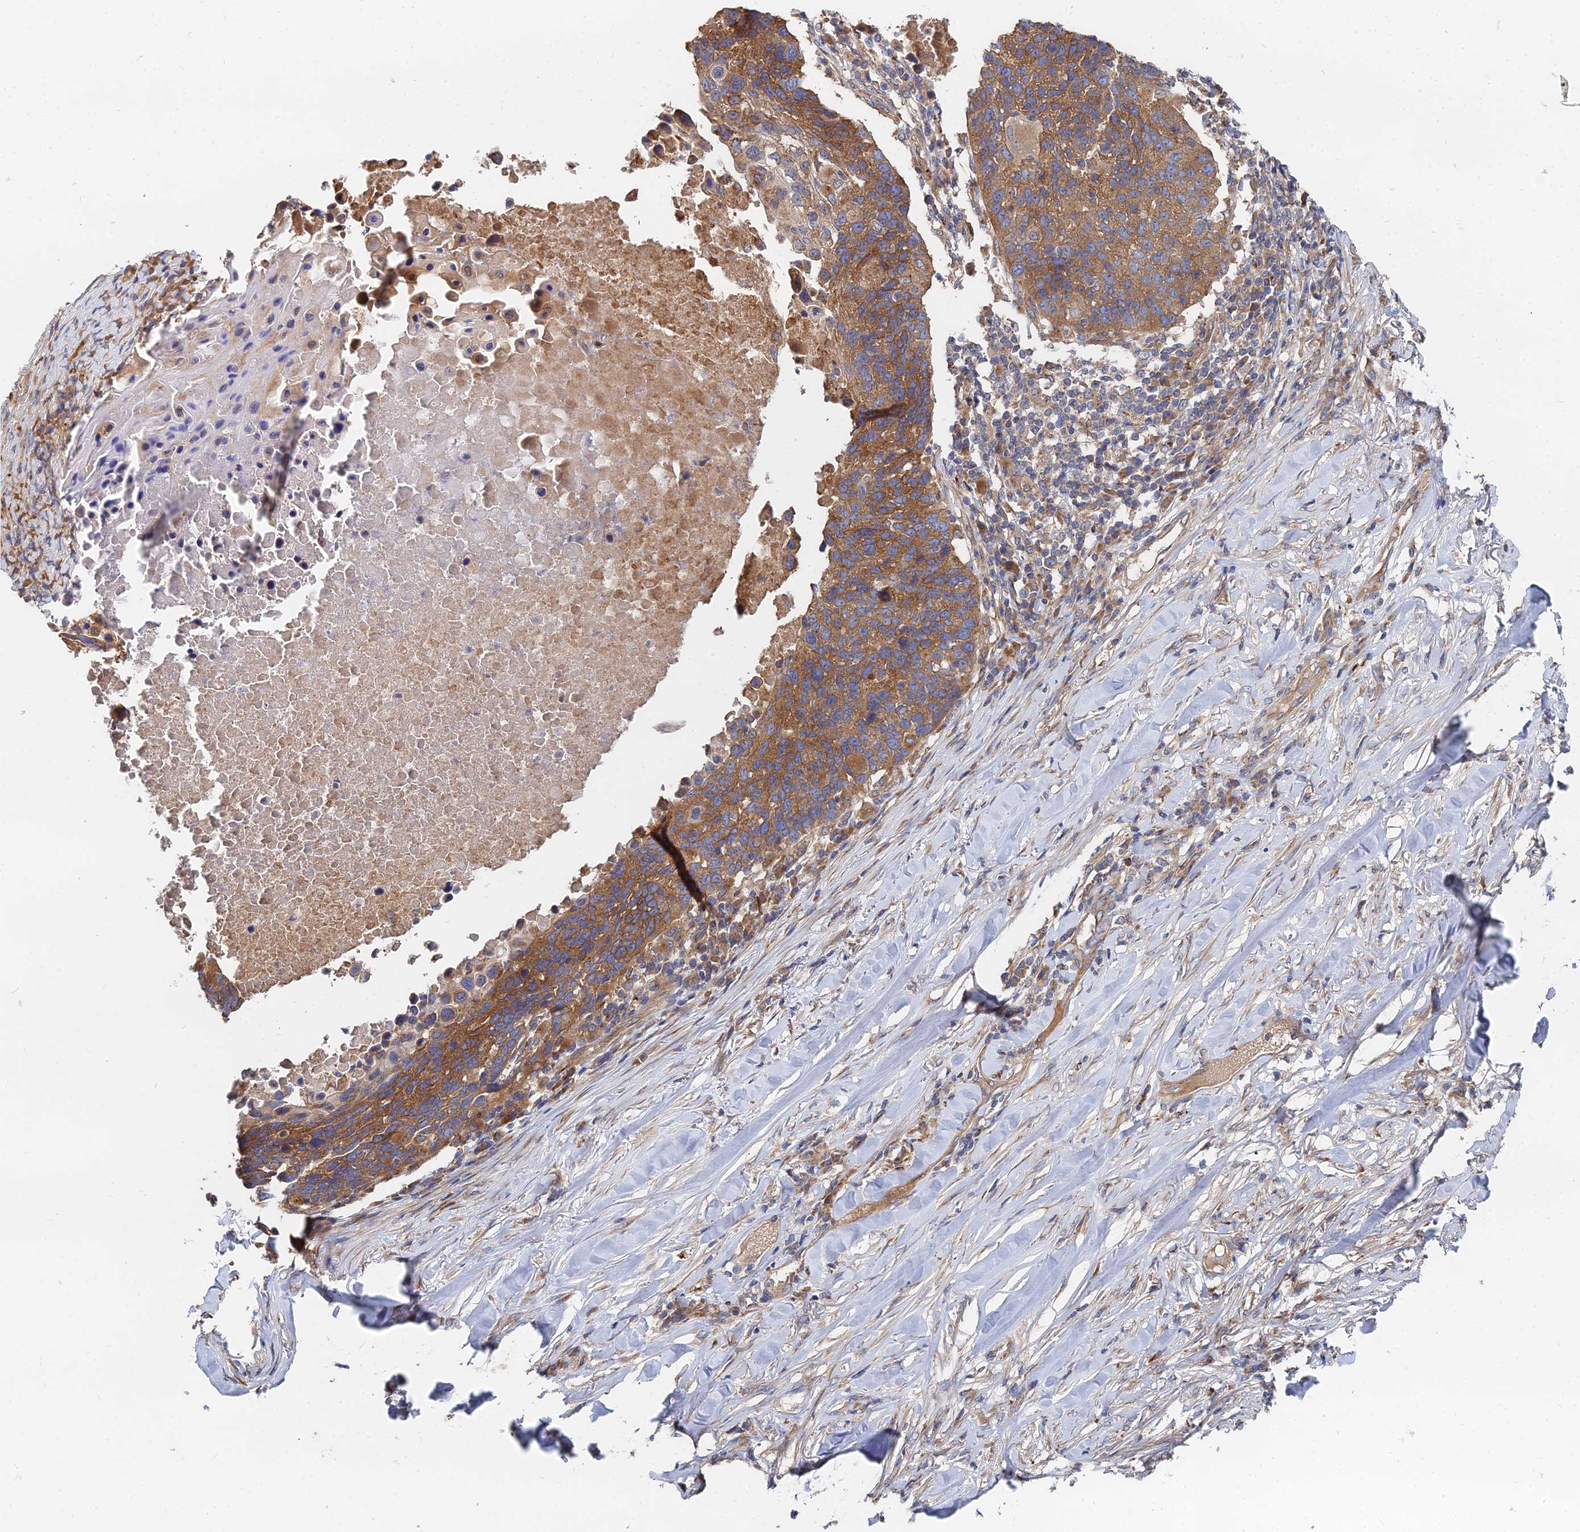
{"staining": {"intensity": "moderate", "quantity": ">75%", "location": "cytoplasmic/membranous"}, "tissue": "lung cancer", "cell_type": "Tumor cells", "image_type": "cancer", "snomed": [{"axis": "morphology", "description": "Normal tissue, NOS"}, {"axis": "morphology", "description": "Squamous cell carcinoma, NOS"}, {"axis": "topography", "description": "Lymph node"}, {"axis": "topography", "description": "Lung"}], "caption": "Moderate cytoplasmic/membranous positivity for a protein is appreciated in about >75% of tumor cells of lung squamous cell carcinoma using immunohistochemistry (IHC).", "gene": "CCZ1", "patient": {"sex": "male", "age": 66}}